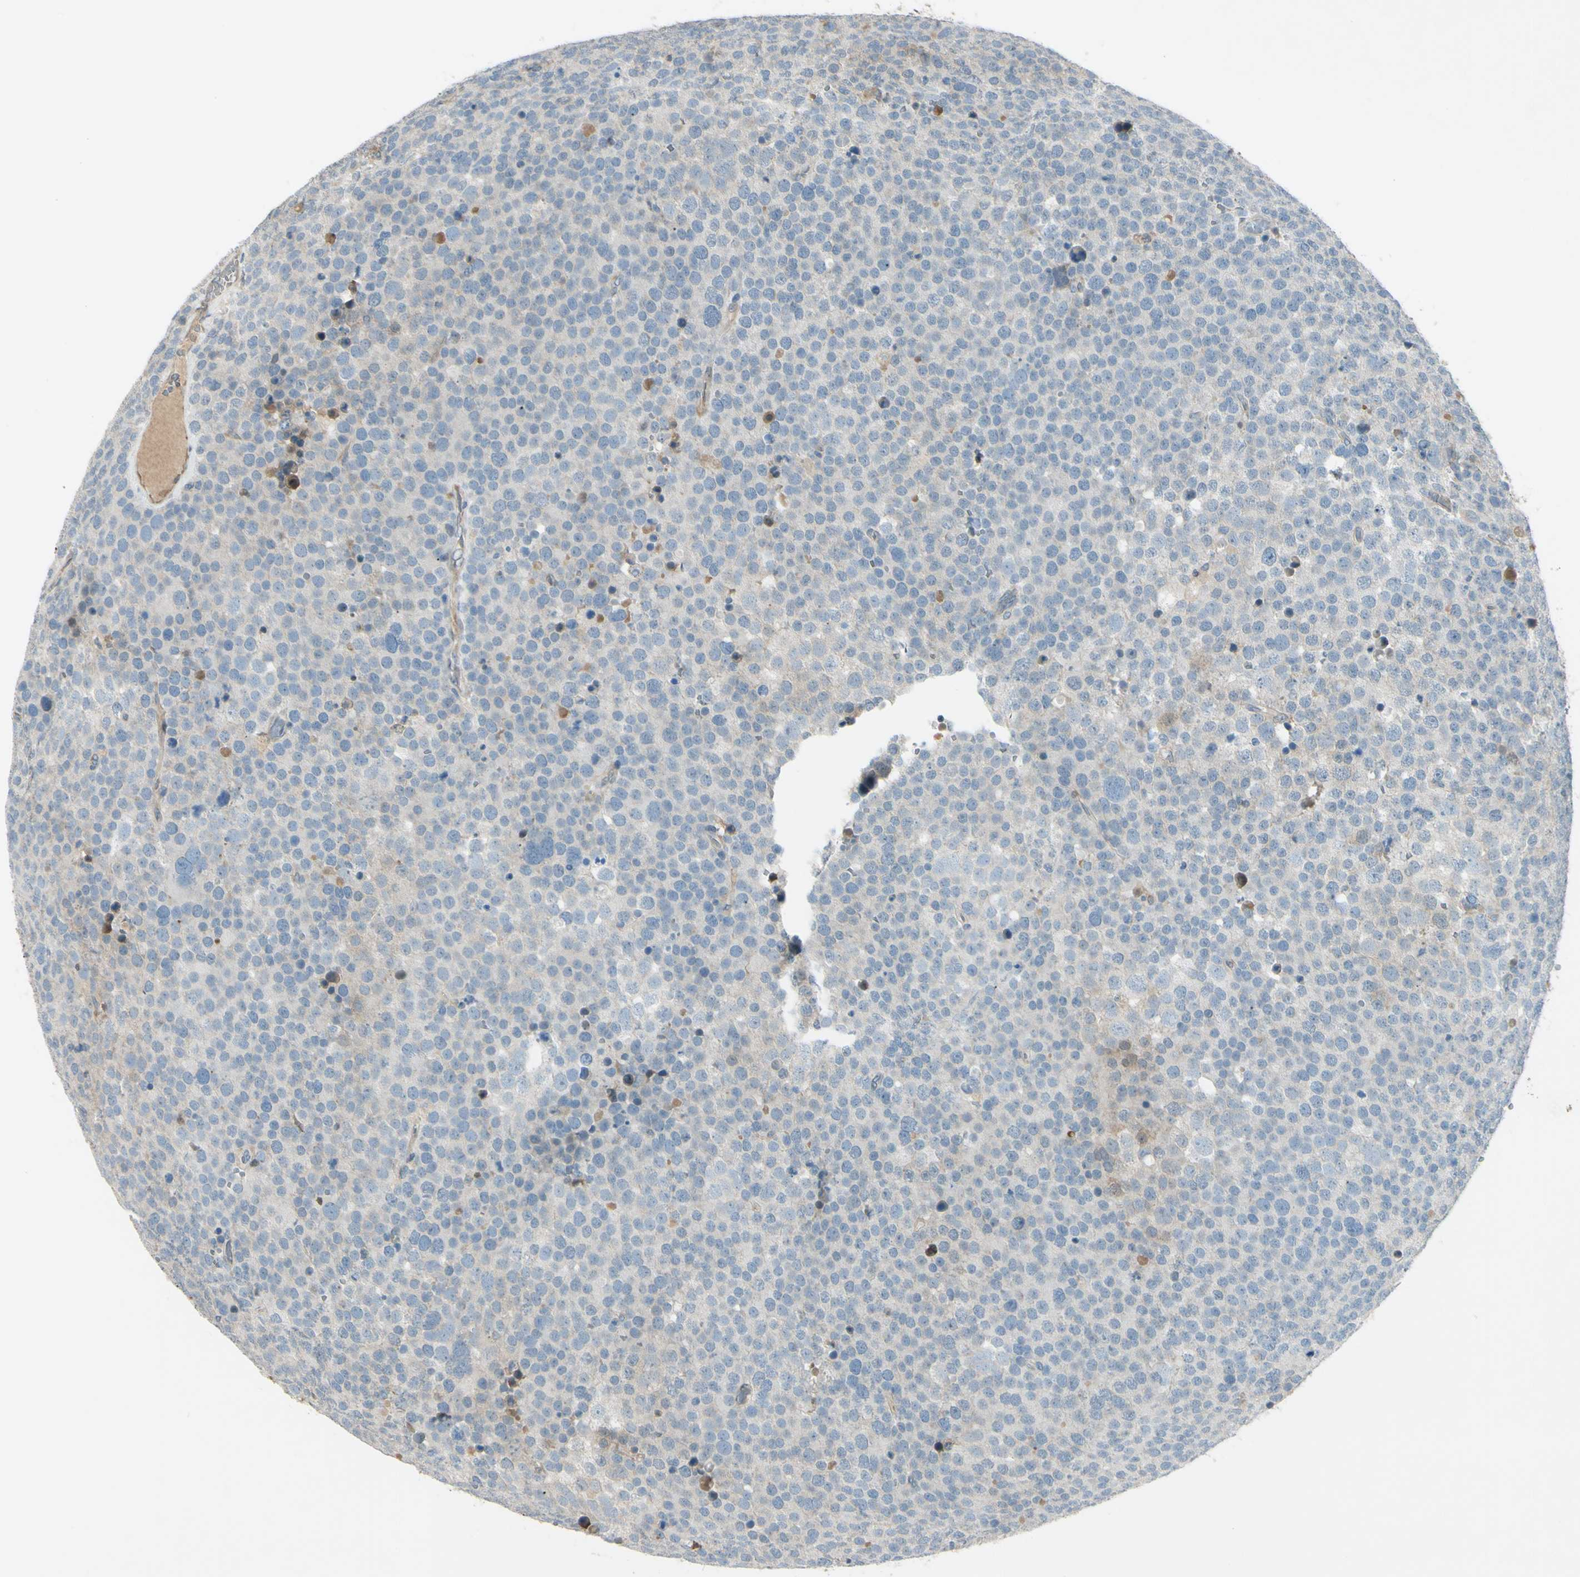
{"staining": {"intensity": "negative", "quantity": "none", "location": "none"}, "tissue": "testis cancer", "cell_type": "Tumor cells", "image_type": "cancer", "snomed": [{"axis": "morphology", "description": "Seminoma, NOS"}, {"axis": "topography", "description": "Testis"}], "caption": "Histopathology image shows no protein expression in tumor cells of testis seminoma tissue. (Stains: DAB (3,3'-diaminobenzidine) immunohistochemistry with hematoxylin counter stain, Microscopy: brightfield microscopy at high magnification).", "gene": "C1orf159", "patient": {"sex": "male", "age": 71}}